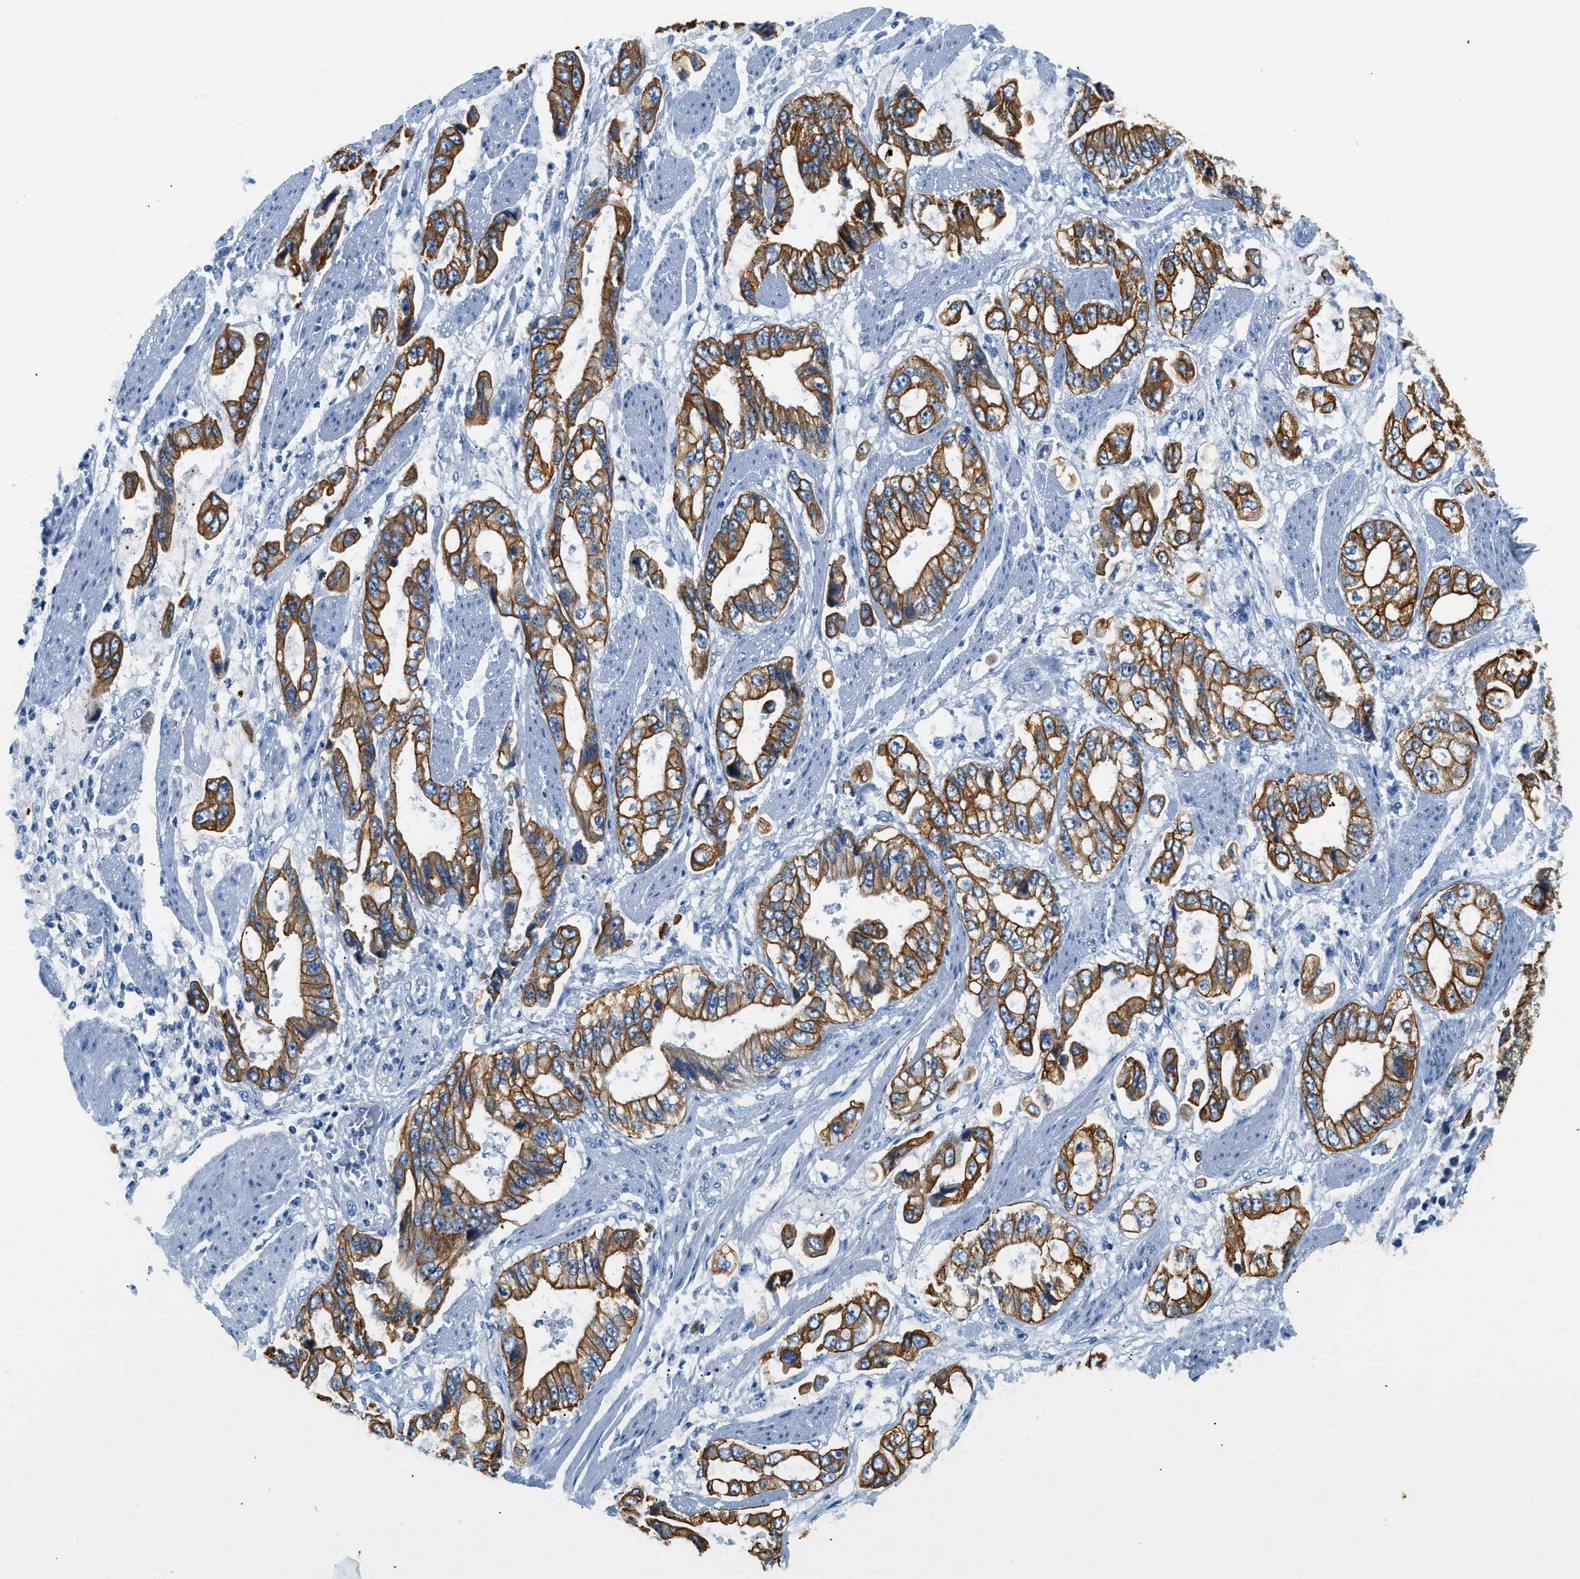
{"staining": {"intensity": "strong", "quantity": ">75%", "location": "cytoplasmic/membranous"}, "tissue": "stomach cancer", "cell_type": "Tumor cells", "image_type": "cancer", "snomed": [{"axis": "morphology", "description": "Normal tissue, NOS"}, {"axis": "morphology", "description": "Adenocarcinoma, NOS"}, {"axis": "topography", "description": "Stomach"}], "caption": "The histopathology image reveals immunohistochemical staining of stomach cancer (adenocarcinoma). There is strong cytoplasmic/membranous staining is present in about >75% of tumor cells.", "gene": "STXBP2", "patient": {"sex": "male", "age": 62}}